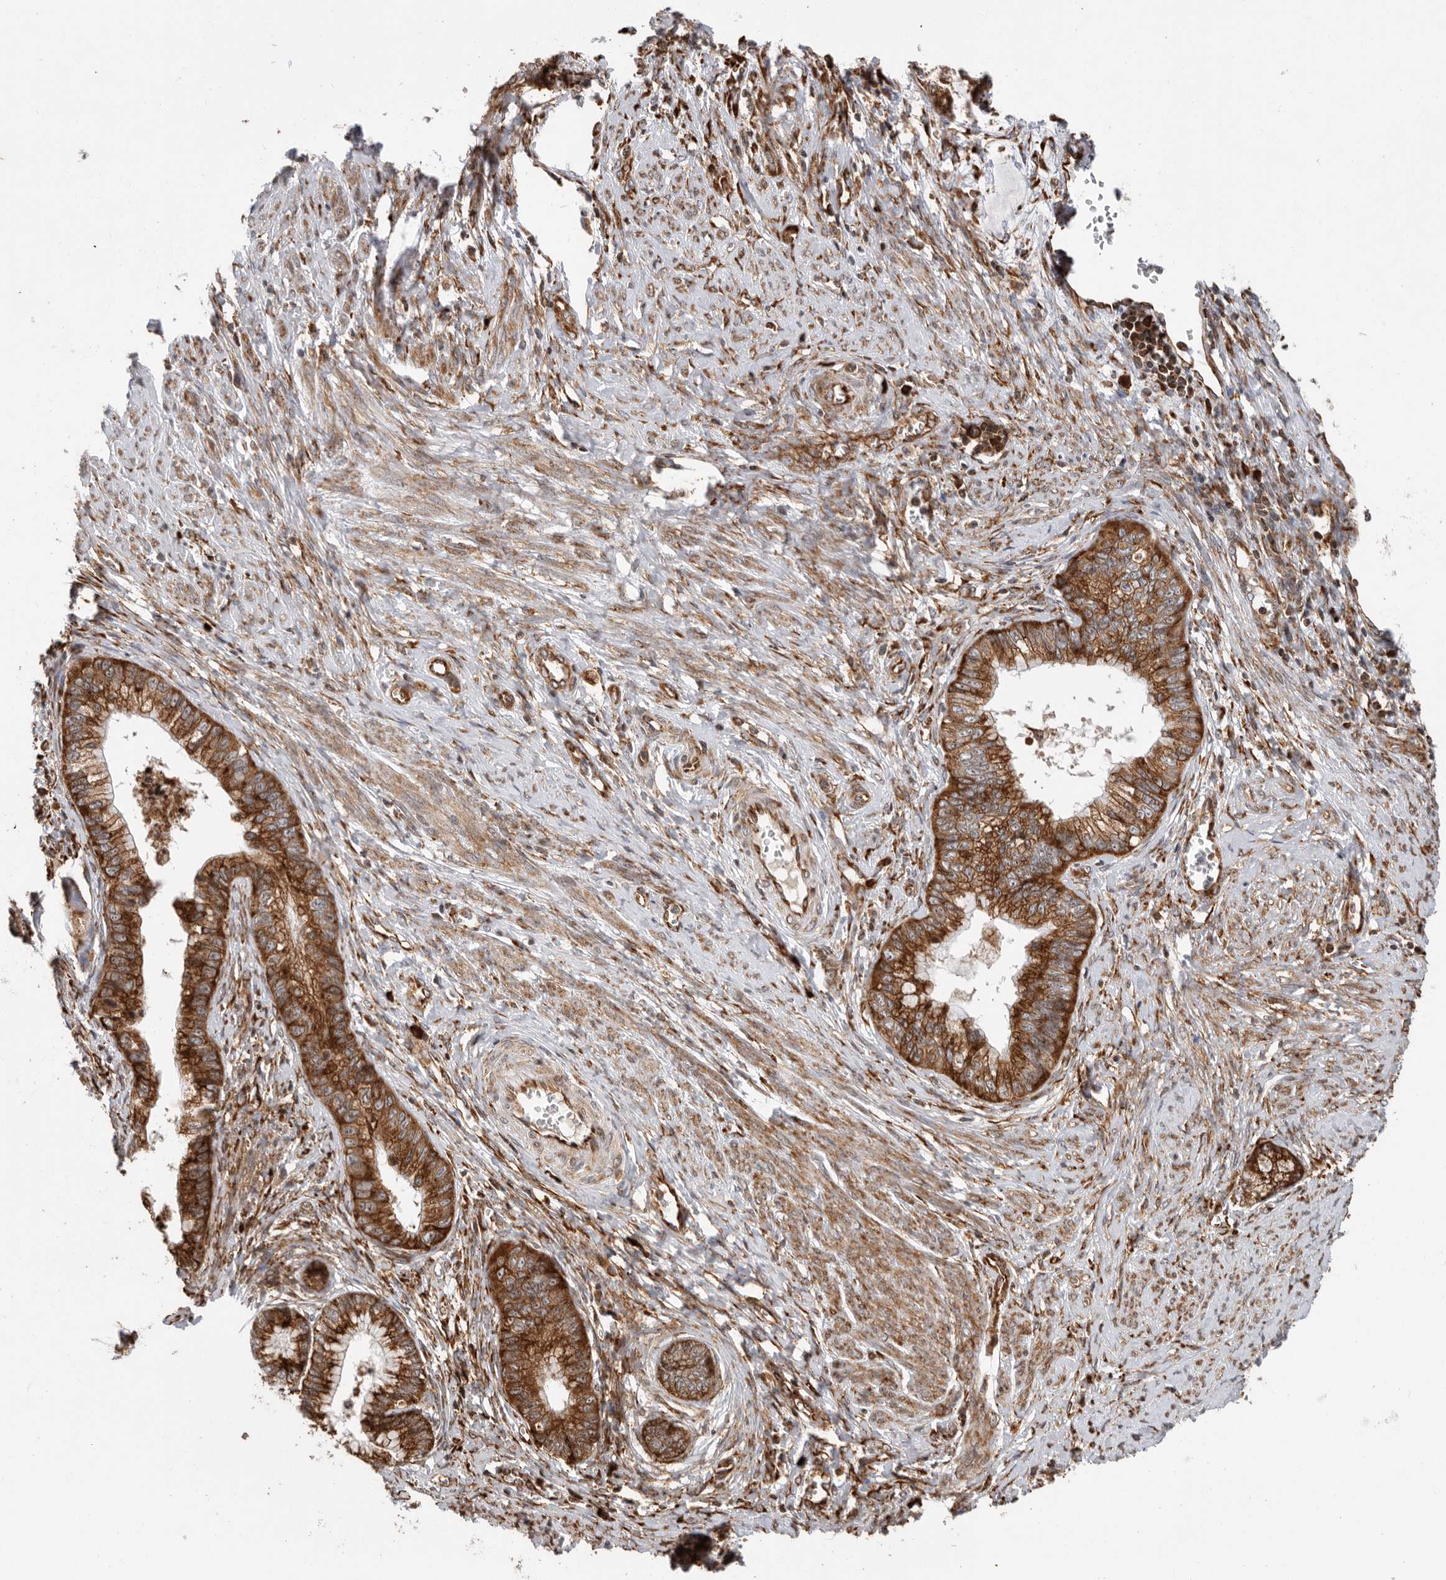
{"staining": {"intensity": "strong", "quantity": ">75%", "location": "cytoplasmic/membranous"}, "tissue": "cervical cancer", "cell_type": "Tumor cells", "image_type": "cancer", "snomed": [{"axis": "morphology", "description": "Adenocarcinoma, NOS"}, {"axis": "topography", "description": "Cervix"}], "caption": "Cervical adenocarcinoma stained for a protein (brown) exhibits strong cytoplasmic/membranous positive staining in approximately >75% of tumor cells.", "gene": "FZD3", "patient": {"sex": "female", "age": 44}}